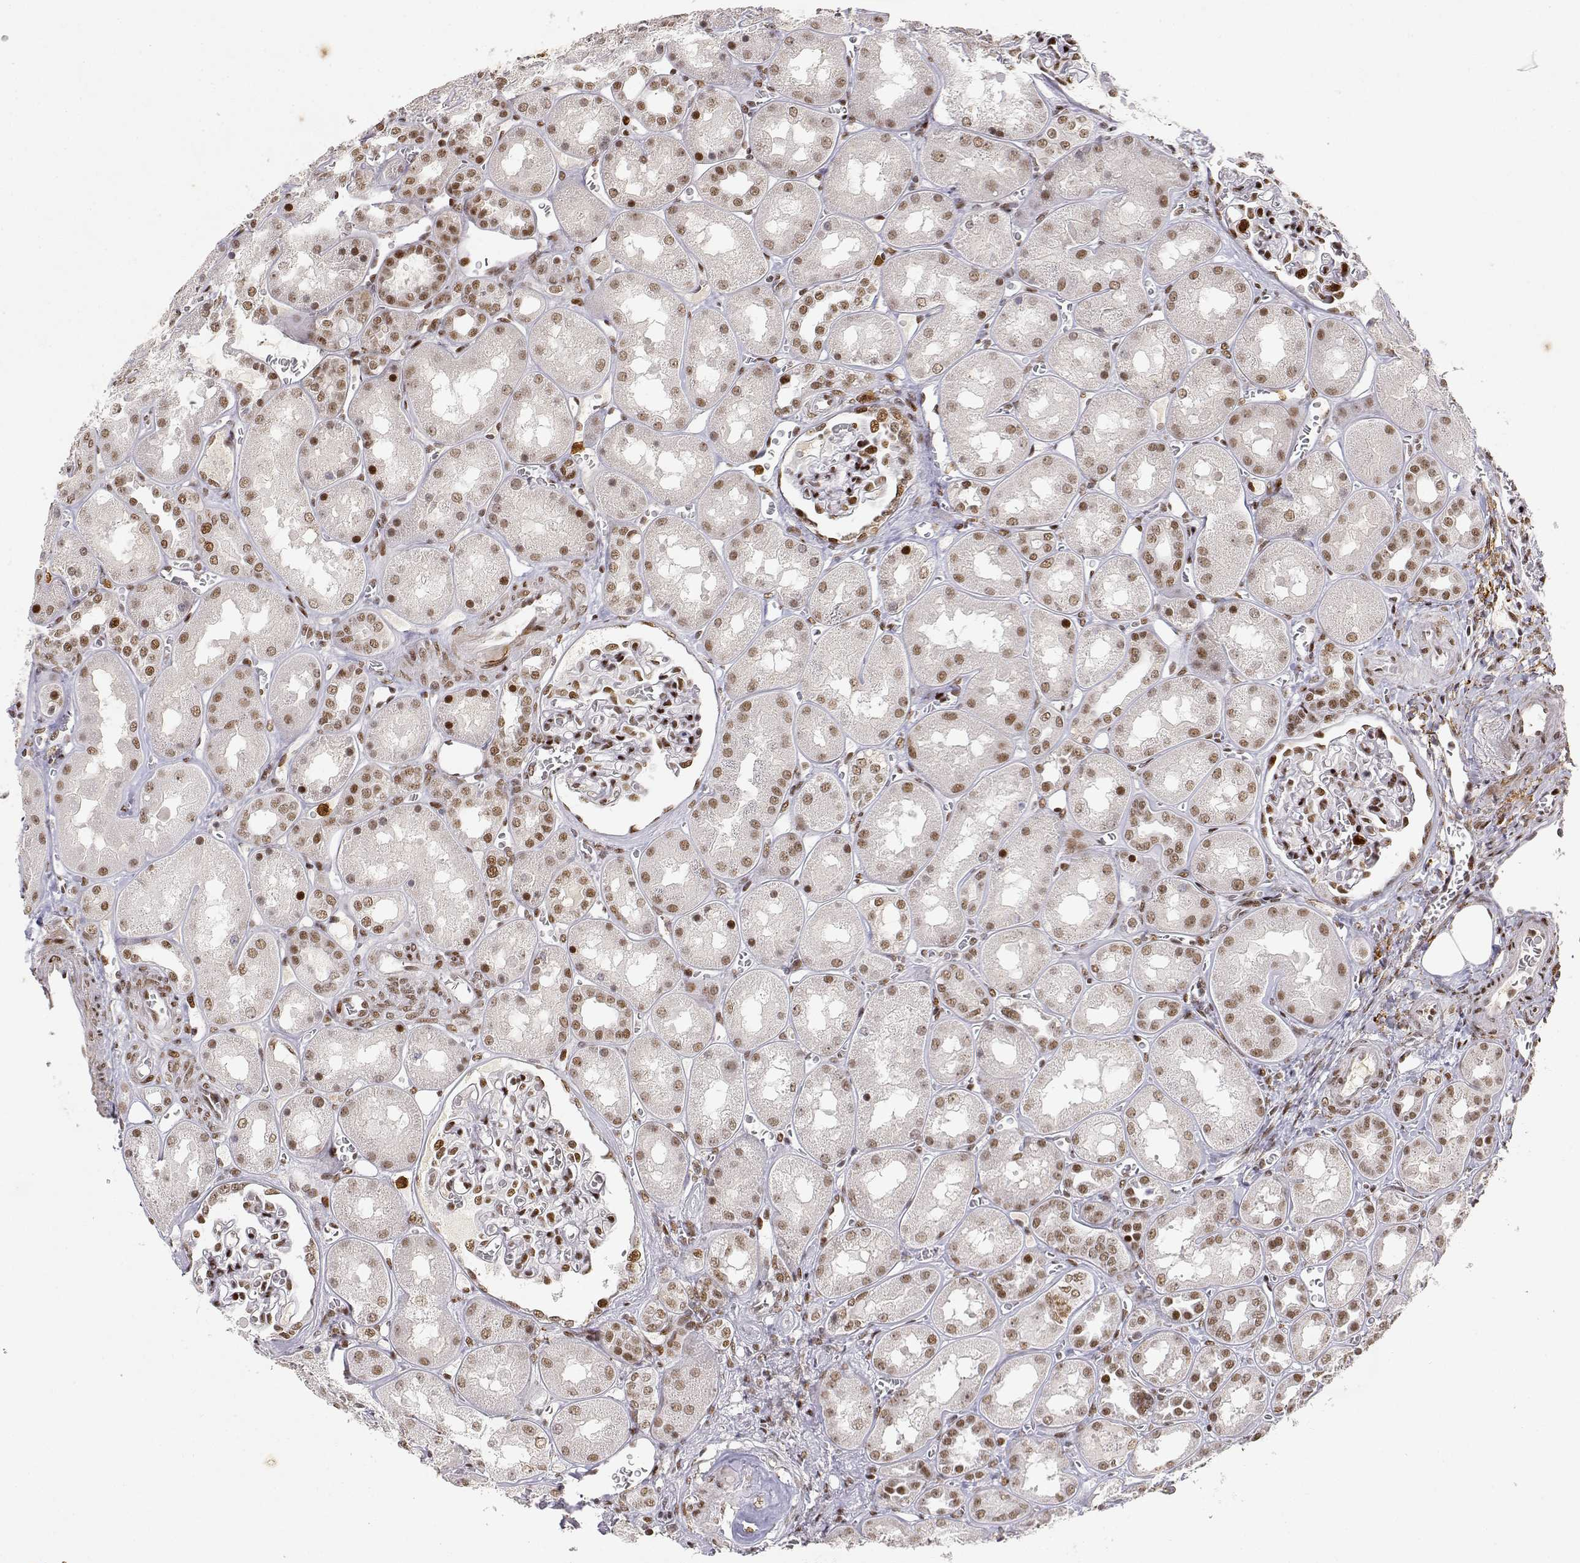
{"staining": {"intensity": "moderate", "quantity": ">75%", "location": "nuclear"}, "tissue": "kidney", "cell_type": "Cells in glomeruli", "image_type": "normal", "snomed": [{"axis": "morphology", "description": "Normal tissue, NOS"}, {"axis": "topography", "description": "Kidney"}], "caption": "The micrograph shows immunohistochemical staining of unremarkable kidney. There is moderate nuclear staining is appreciated in approximately >75% of cells in glomeruli.", "gene": "RSF1", "patient": {"sex": "male", "age": 73}}